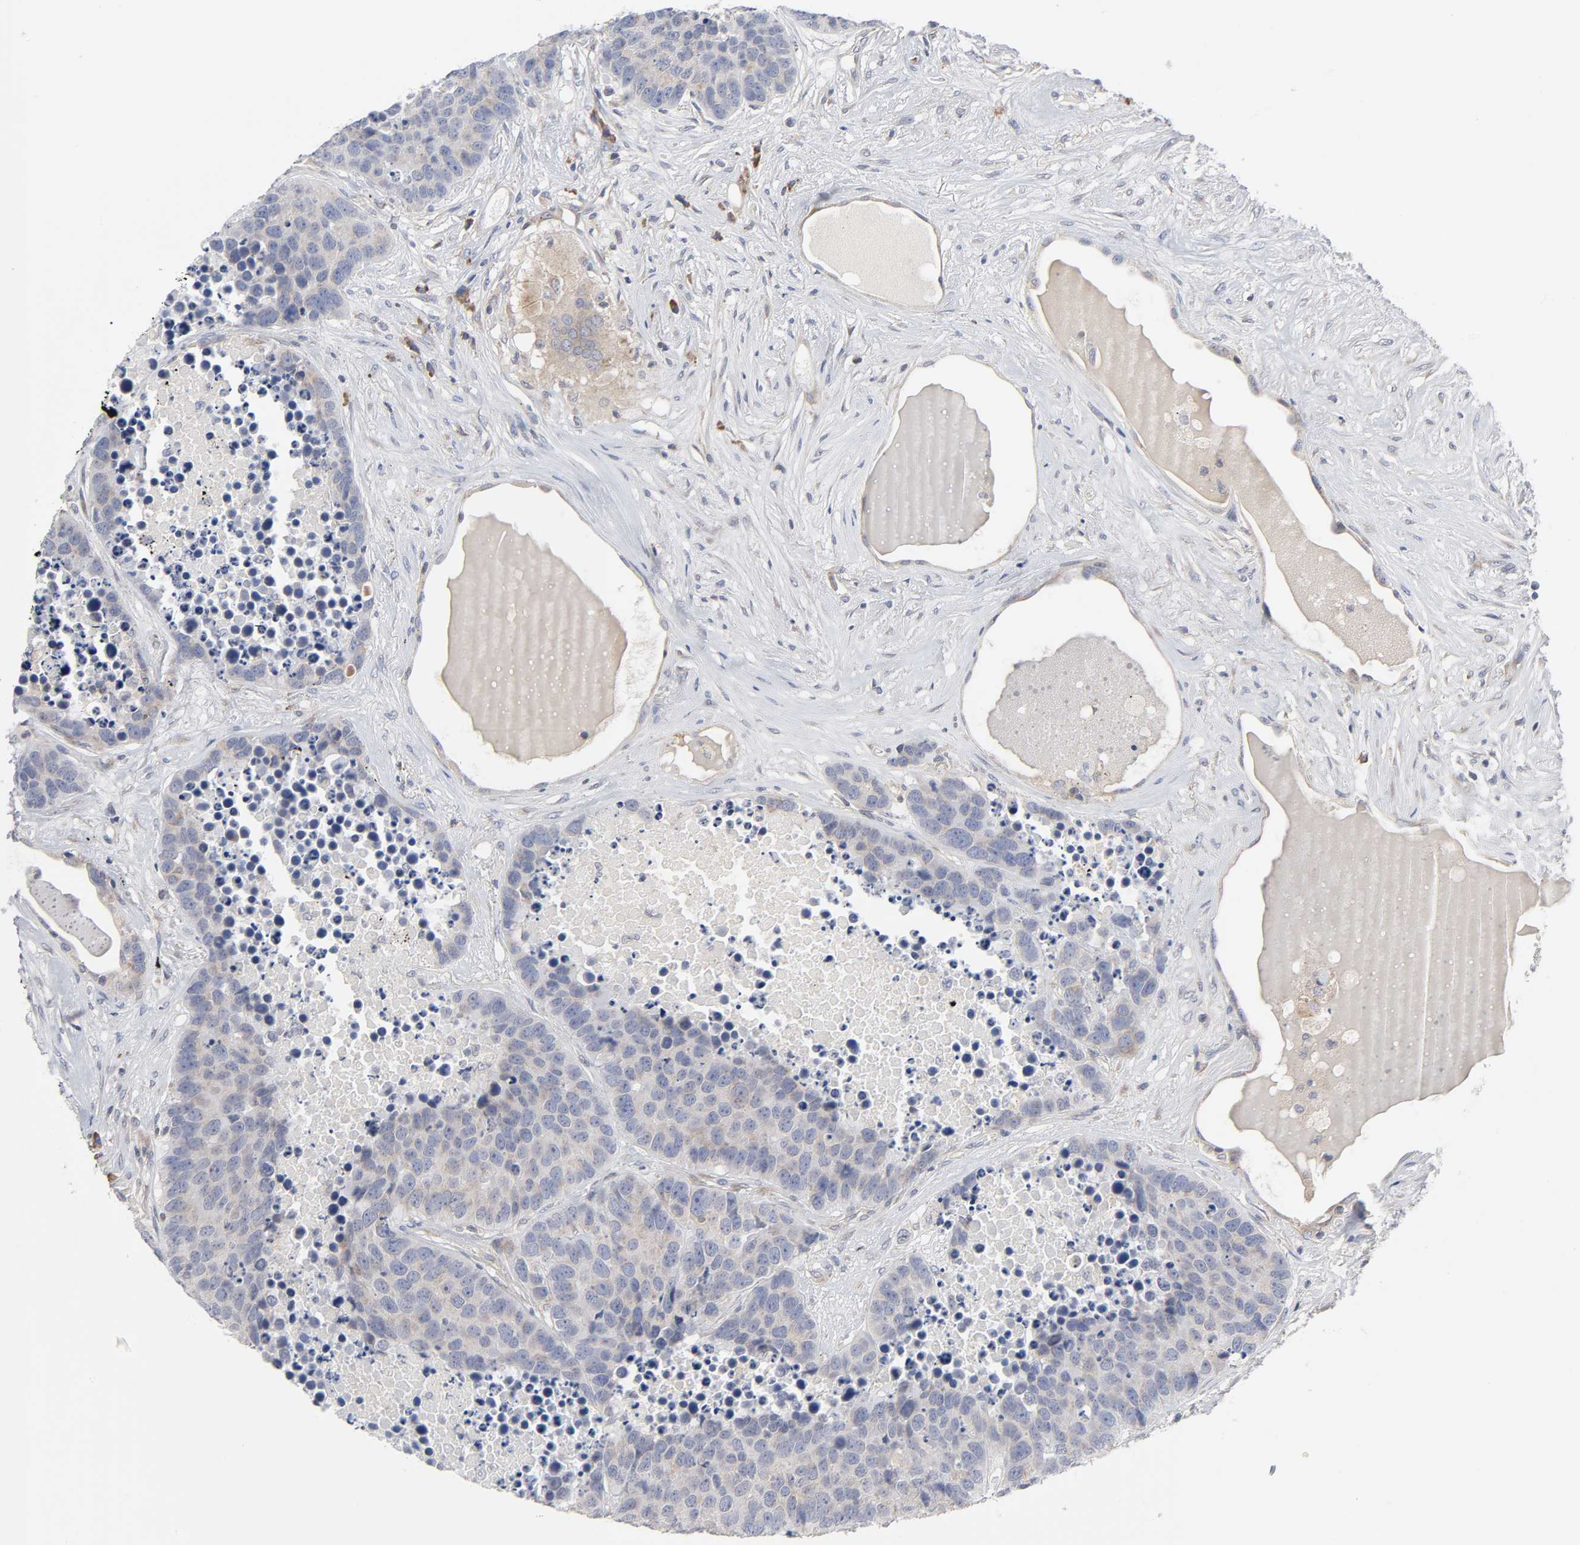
{"staining": {"intensity": "weak", "quantity": ">75%", "location": "cytoplasmic/membranous"}, "tissue": "carcinoid", "cell_type": "Tumor cells", "image_type": "cancer", "snomed": [{"axis": "morphology", "description": "Carcinoid, malignant, NOS"}, {"axis": "topography", "description": "Lung"}], "caption": "Malignant carcinoid tissue shows weak cytoplasmic/membranous expression in about >75% of tumor cells, visualized by immunohistochemistry.", "gene": "IL4R", "patient": {"sex": "male", "age": 60}}